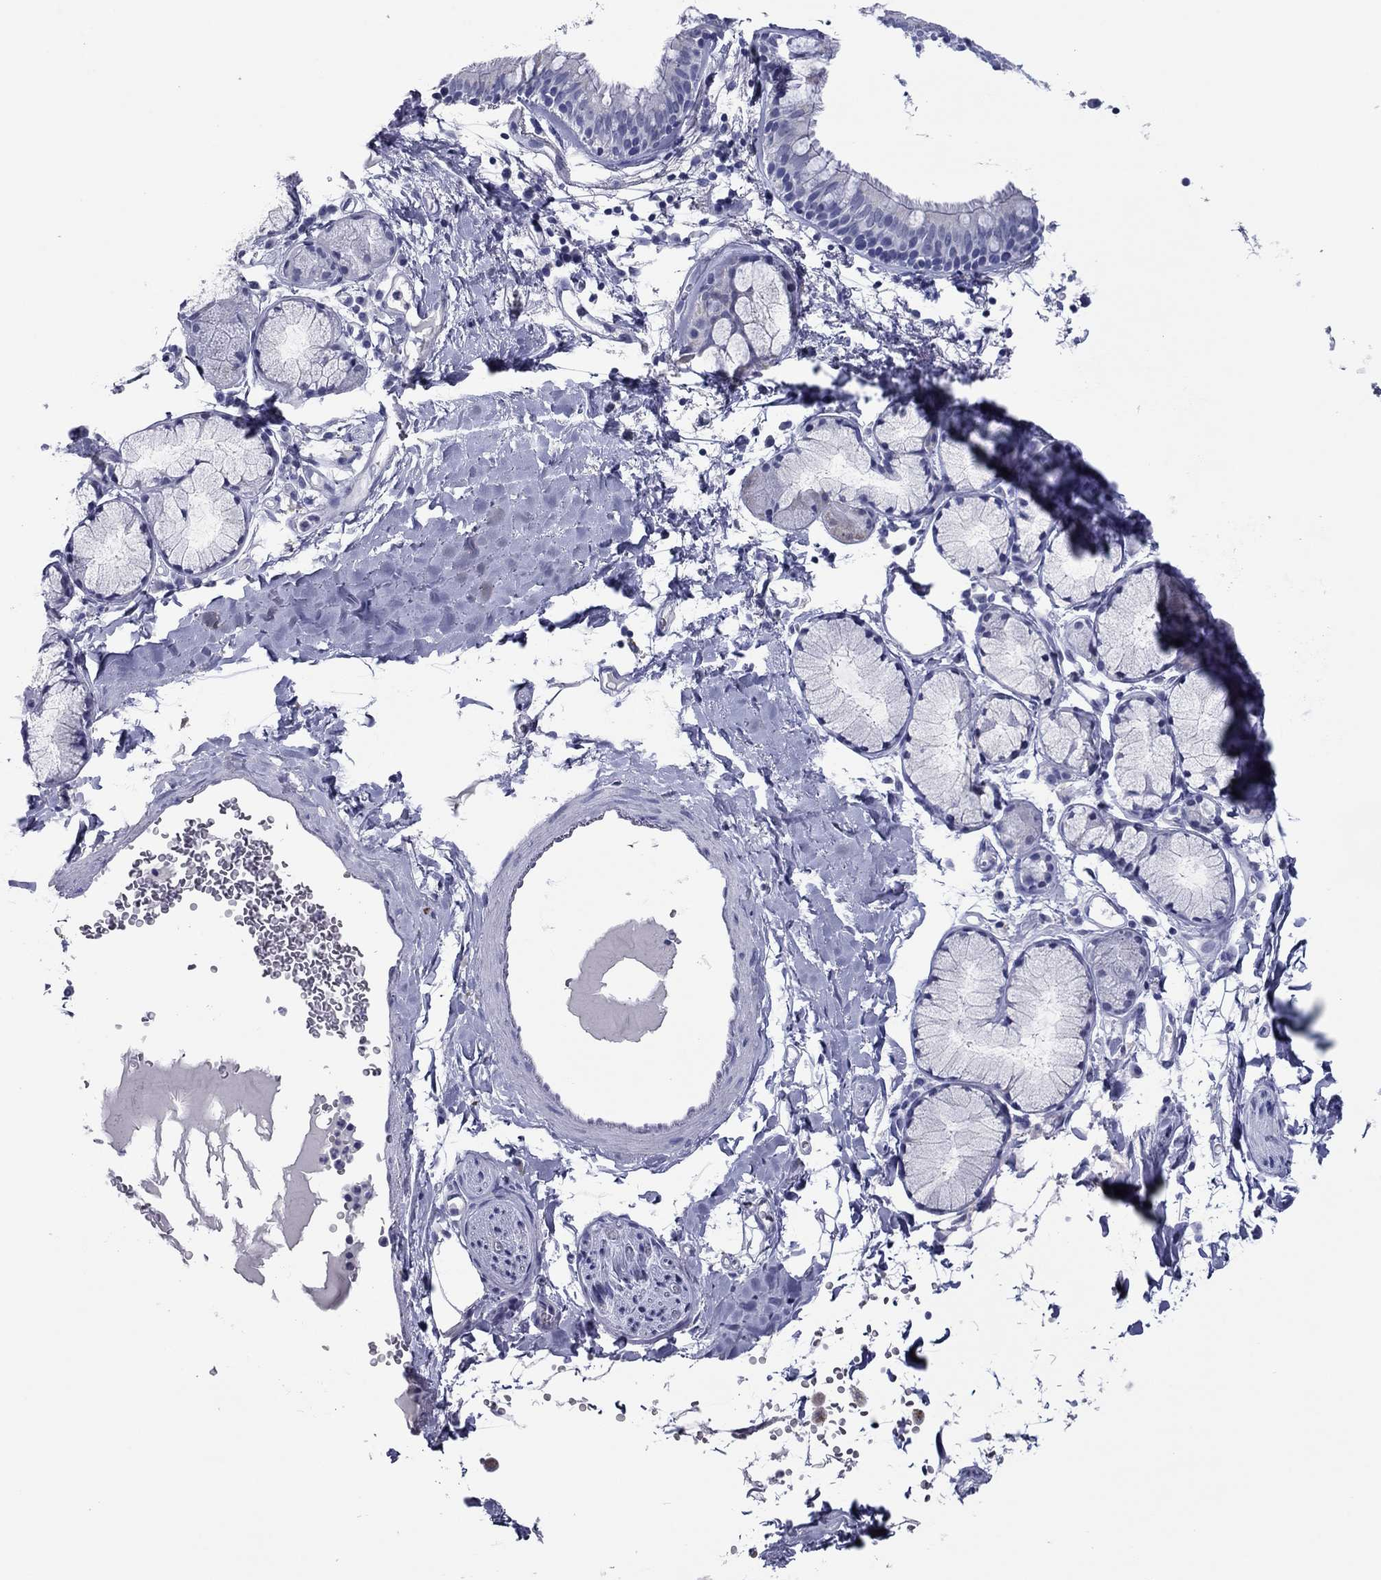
{"staining": {"intensity": "negative", "quantity": "none", "location": "none"}, "tissue": "bronchus", "cell_type": "Respiratory epithelial cells", "image_type": "normal", "snomed": [{"axis": "morphology", "description": "Normal tissue, NOS"}, {"axis": "morphology", "description": "Squamous cell carcinoma, NOS"}, {"axis": "topography", "description": "Cartilage tissue"}, {"axis": "topography", "description": "Bronchus"}], "caption": "This micrograph is of unremarkable bronchus stained with immunohistochemistry to label a protein in brown with the nuclei are counter-stained blue. There is no positivity in respiratory epithelial cells.", "gene": "TCFL5", "patient": {"sex": "male", "age": 72}}